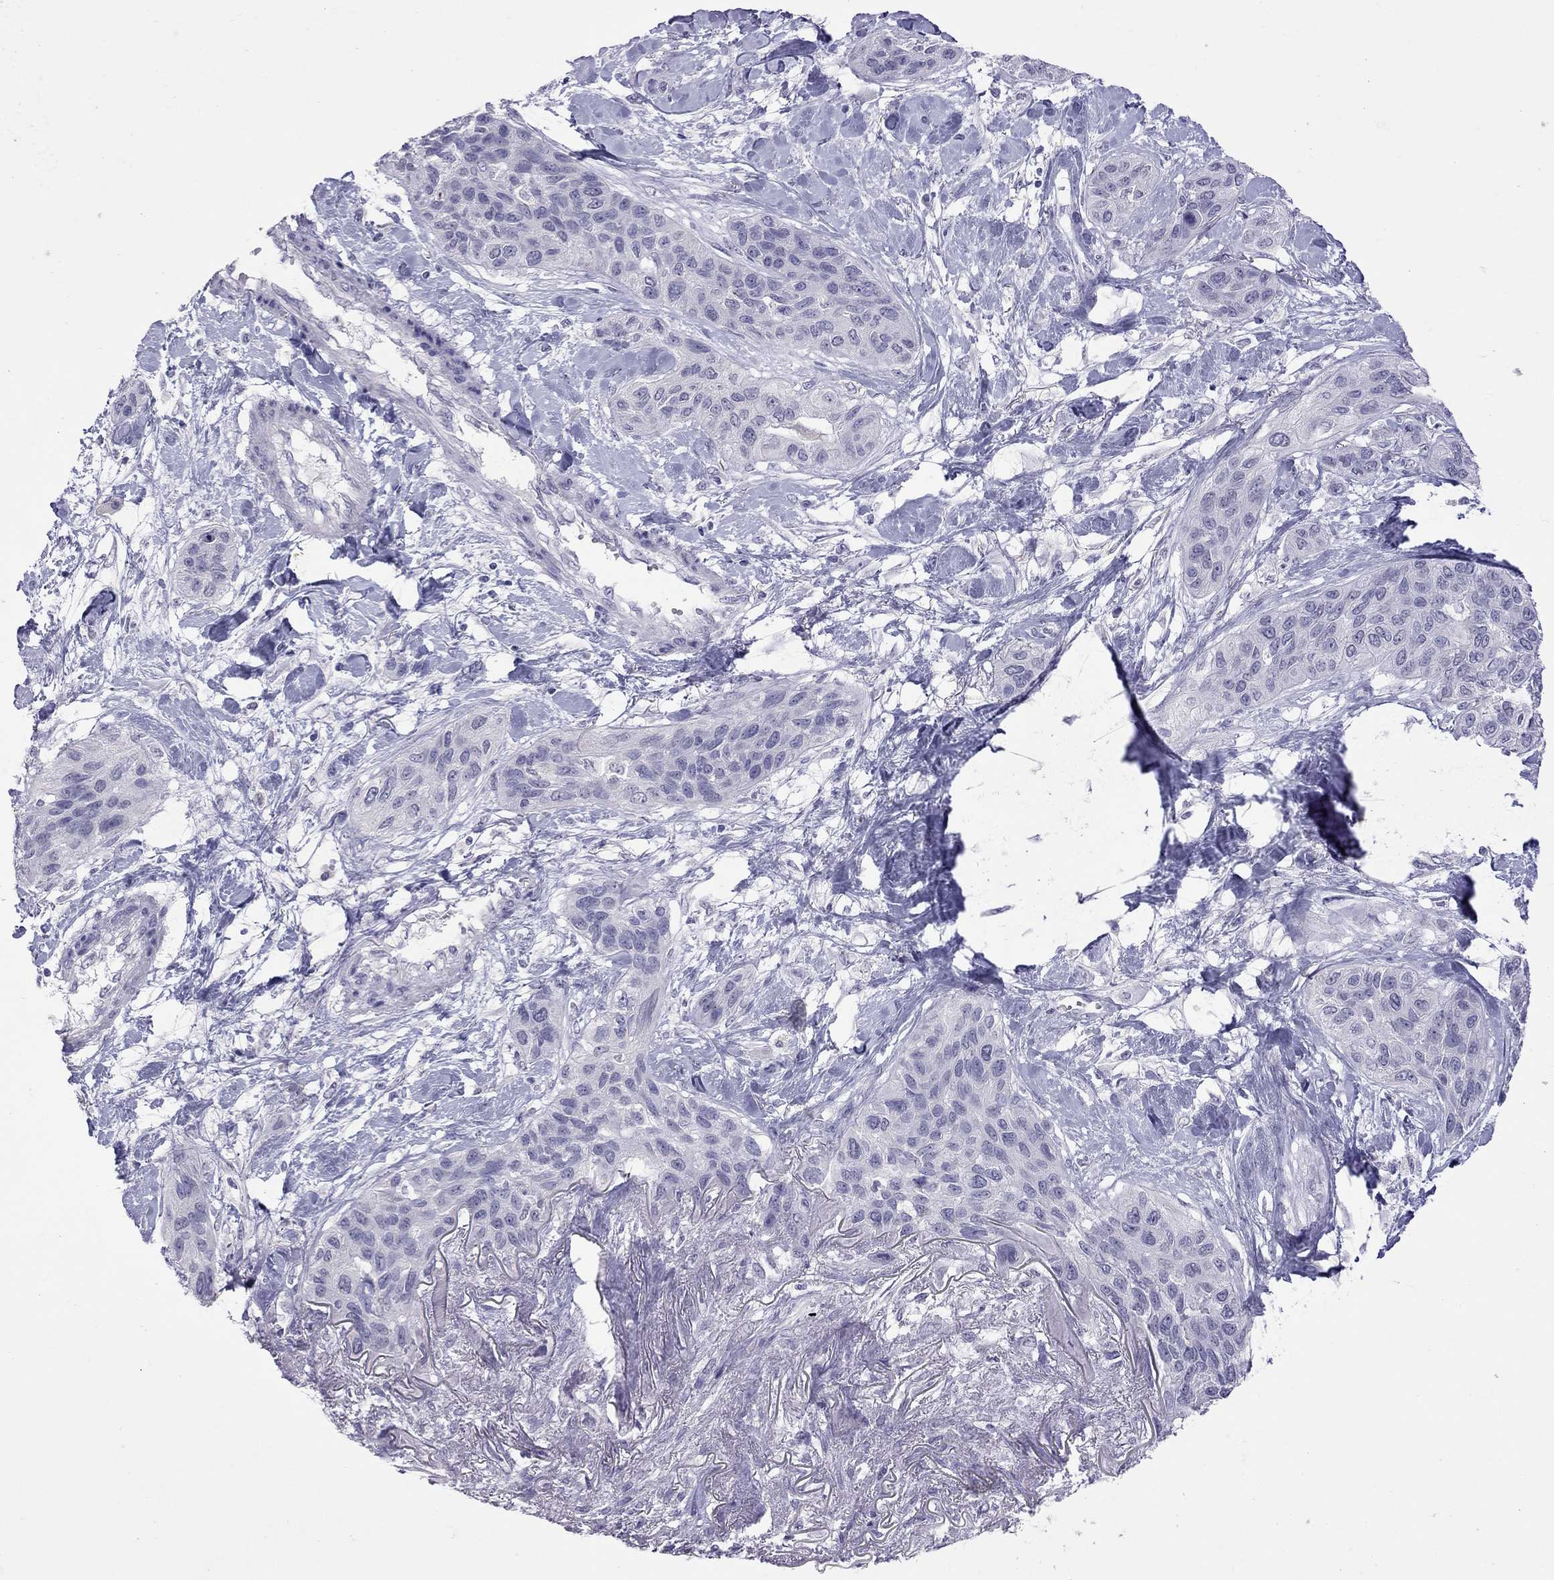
{"staining": {"intensity": "negative", "quantity": "none", "location": "none"}, "tissue": "lung cancer", "cell_type": "Tumor cells", "image_type": "cancer", "snomed": [{"axis": "morphology", "description": "Squamous cell carcinoma, NOS"}, {"axis": "topography", "description": "Lung"}], "caption": "Immunohistochemistry (IHC) micrograph of human lung cancer stained for a protein (brown), which reveals no expression in tumor cells.", "gene": "SLAMF1", "patient": {"sex": "female", "age": 70}}